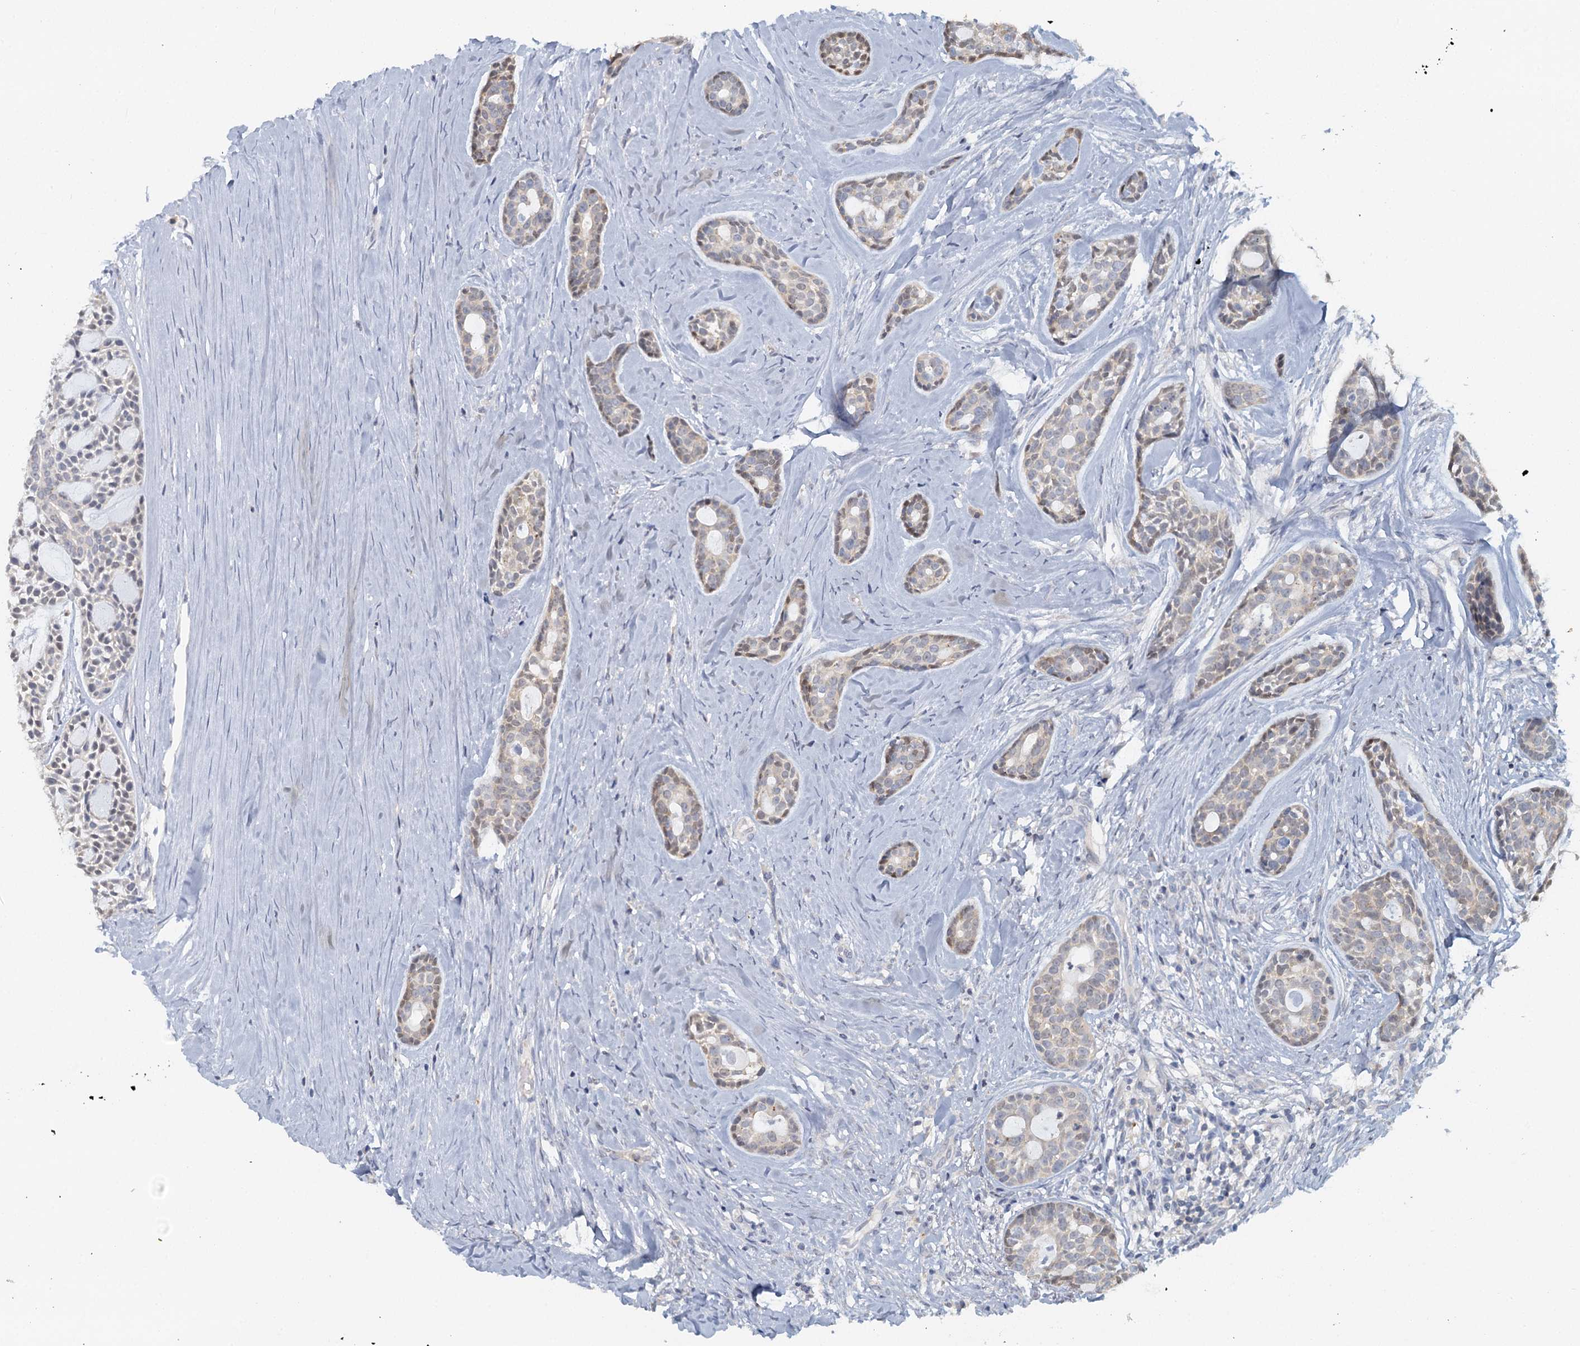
{"staining": {"intensity": "weak", "quantity": "<25%", "location": "cytoplasmic/membranous"}, "tissue": "head and neck cancer", "cell_type": "Tumor cells", "image_type": "cancer", "snomed": [{"axis": "morphology", "description": "Adenocarcinoma, NOS"}, {"axis": "topography", "description": "Subcutis"}, {"axis": "topography", "description": "Head-Neck"}], "caption": "High power microscopy photomicrograph of an immunohistochemistry (IHC) image of head and neck cancer, revealing no significant positivity in tumor cells.", "gene": "MYO7B", "patient": {"sex": "female", "age": 73}}